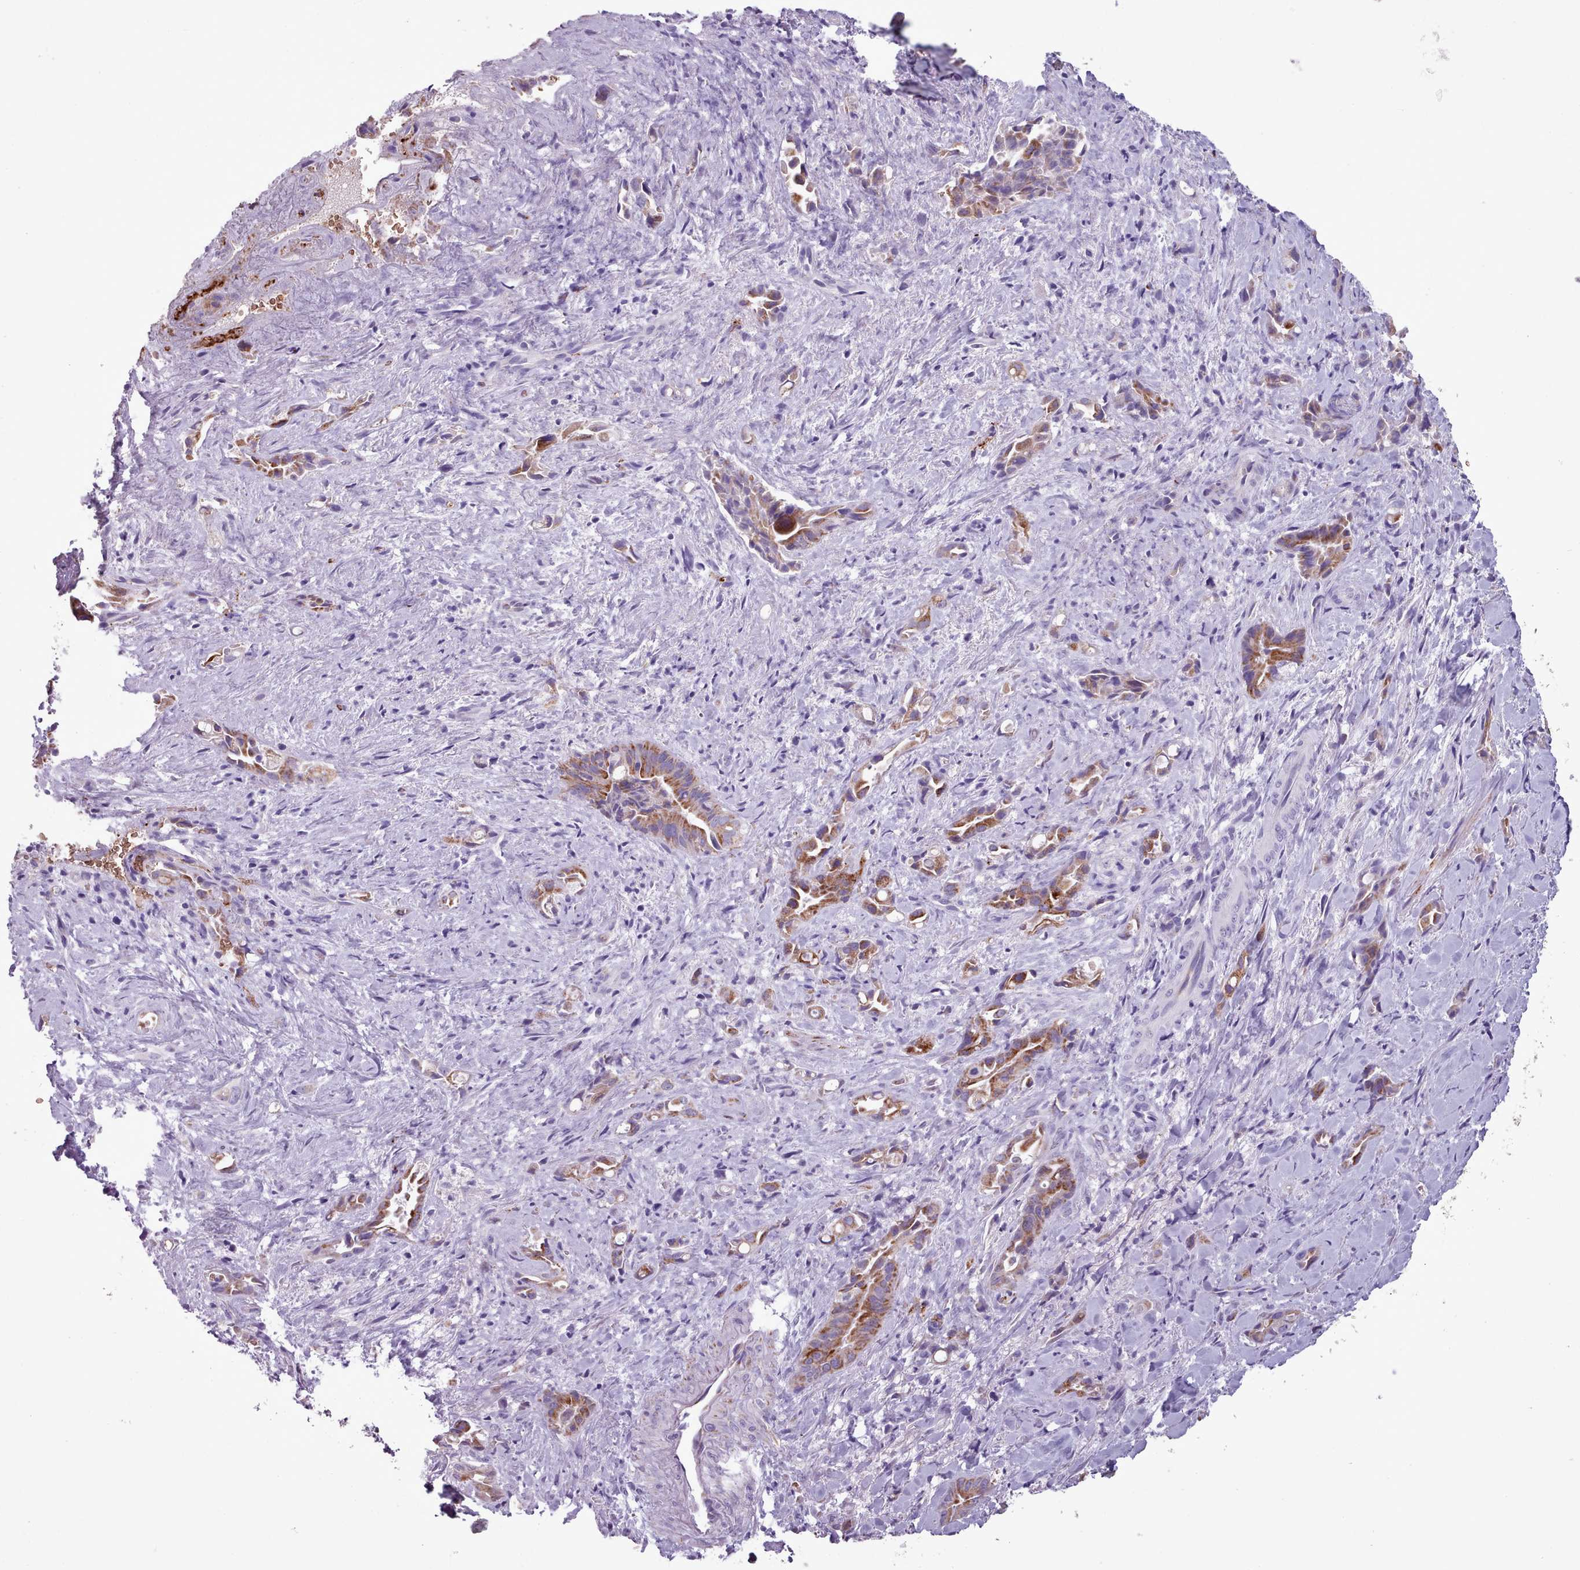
{"staining": {"intensity": "strong", "quantity": ">75%", "location": "cytoplasmic/membranous"}, "tissue": "liver cancer", "cell_type": "Tumor cells", "image_type": "cancer", "snomed": [{"axis": "morphology", "description": "Cholangiocarcinoma"}, {"axis": "topography", "description": "Liver"}], "caption": "Immunohistochemistry (IHC) of cholangiocarcinoma (liver) exhibits high levels of strong cytoplasmic/membranous positivity in about >75% of tumor cells.", "gene": "AK4", "patient": {"sex": "female", "age": 68}}